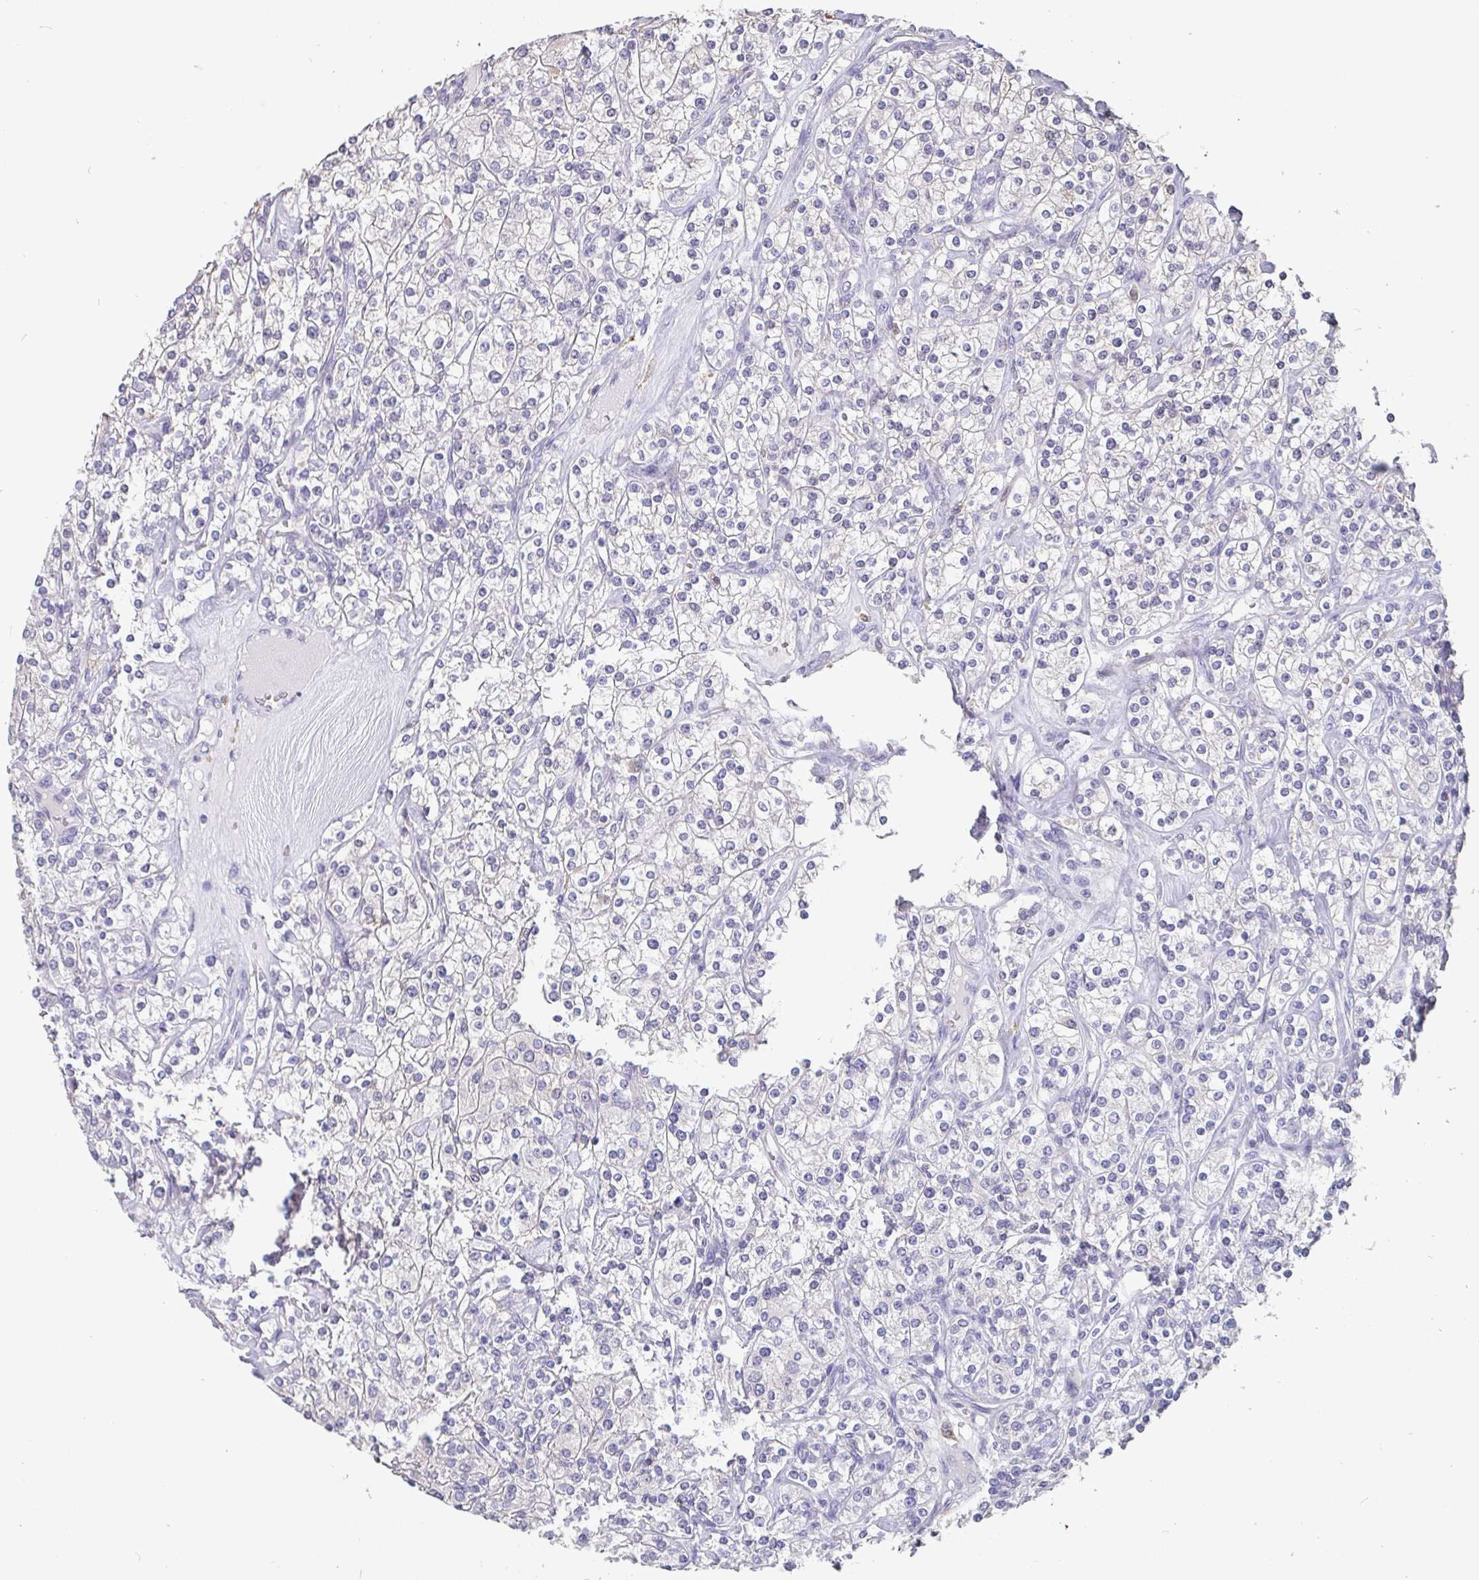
{"staining": {"intensity": "negative", "quantity": "none", "location": "none"}, "tissue": "renal cancer", "cell_type": "Tumor cells", "image_type": "cancer", "snomed": [{"axis": "morphology", "description": "Adenocarcinoma, NOS"}, {"axis": "topography", "description": "Kidney"}], "caption": "This is an immunohistochemistry micrograph of renal cancer (adenocarcinoma). There is no staining in tumor cells.", "gene": "IDH1", "patient": {"sex": "male", "age": 77}}